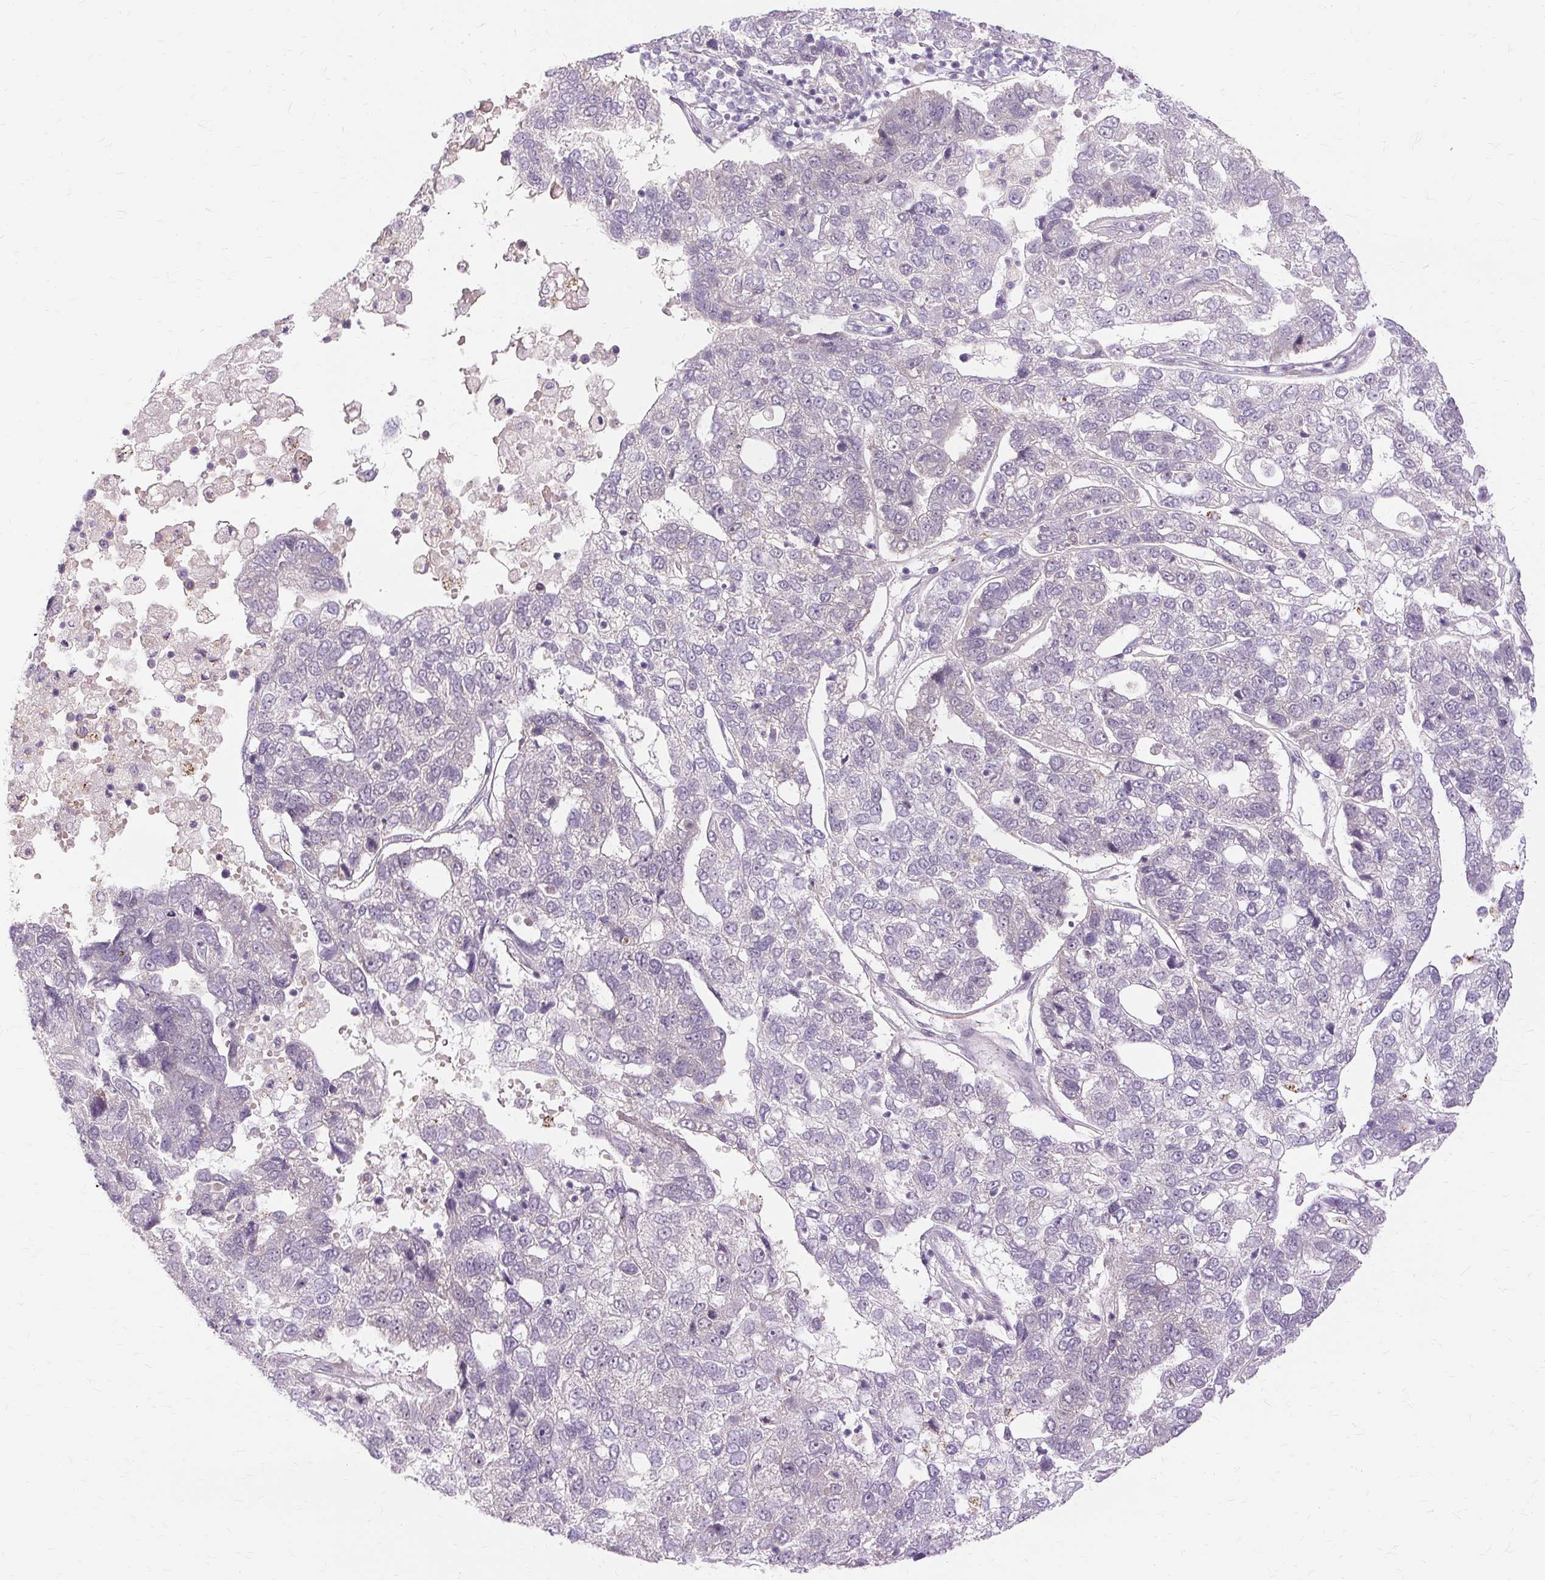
{"staining": {"intensity": "negative", "quantity": "none", "location": "none"}, "tissue": "pancreatic cancer", "cell_type": "Tumor cells", "image_type": "cancer", "snomed": [{"axis": "morphology", "description": "Adenocarcinoma, NOS"}, {"axis": "topography", "description": "Pancreas"}], "caption": "Immunohistochemistry photomicrograph of human pancreatic adenocarcinoma stained for a protein (brown), which exhibits no positivity in tumor cells.", "gene": "MMACHC", "patient": {"sex": "female", "age": 61}}